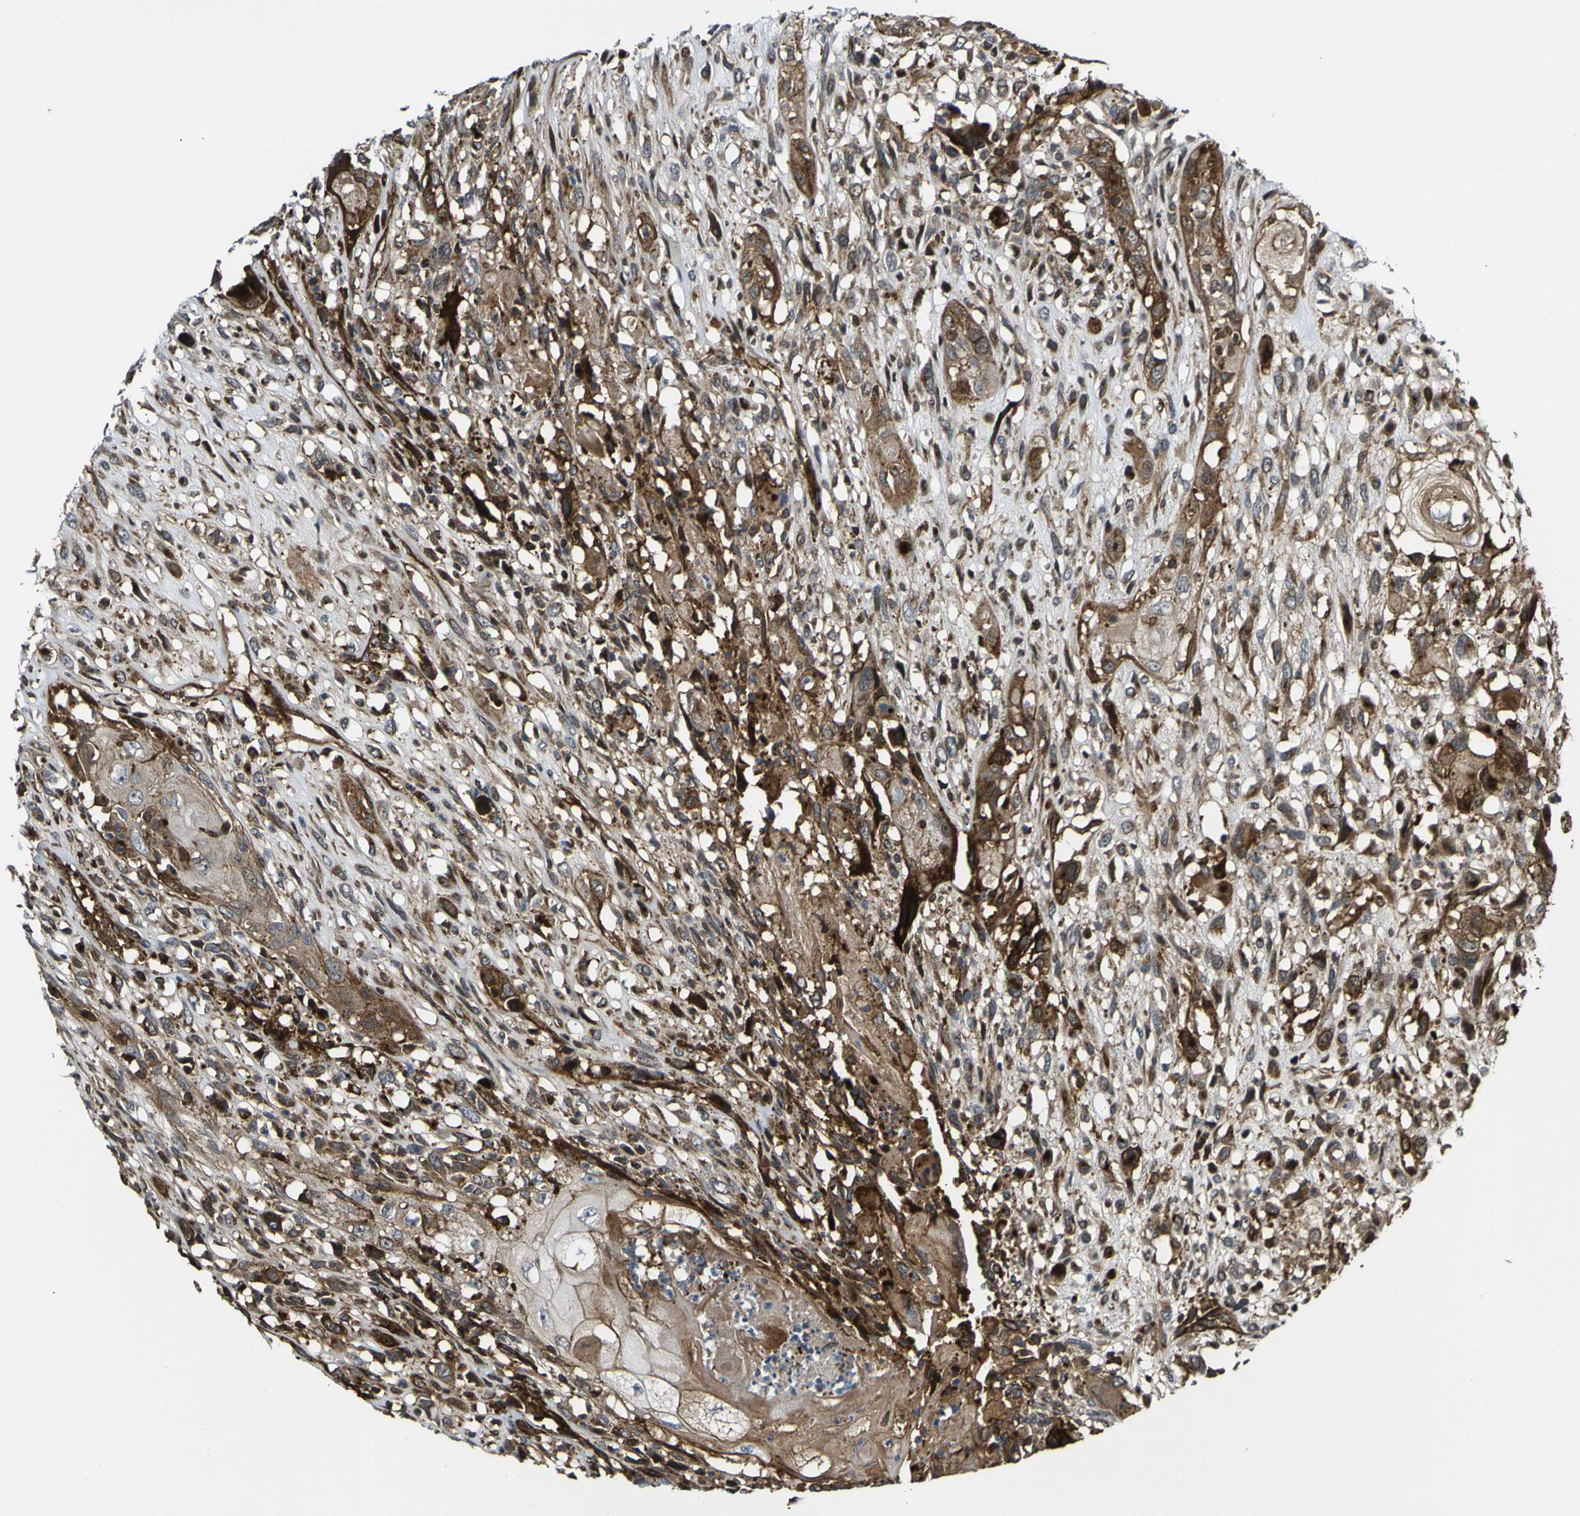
{"staining": {"intensity": "moderate", "quantity": ">75%", "location": "cytoplasmic/membranous"}, "tissue": "head and neck cancer", "cell_type": "Tumor cells", "image_type": "cancer", "snomed": [{"axis": "morphology", "description": "Necrosis, NOS"}, {"axis": "morphology", "description": "Neoplasm, malignant, NOS"}, {"axis": "topography", "description": "Salivary gland"}, {"axis": "topography", "description": "Head-Neck"}], "caption": "Immunohistochemical staining of head and neck cancer (malignant neoplasm) demonstrates moderate cytoplasmic/membranous protein expression in approximately >75% of tumor cells. (Brightfield microscopy of DAB IHC at high magnification).", "gene": "ECE1", "patient": {"sex": "male", "age": 43}}